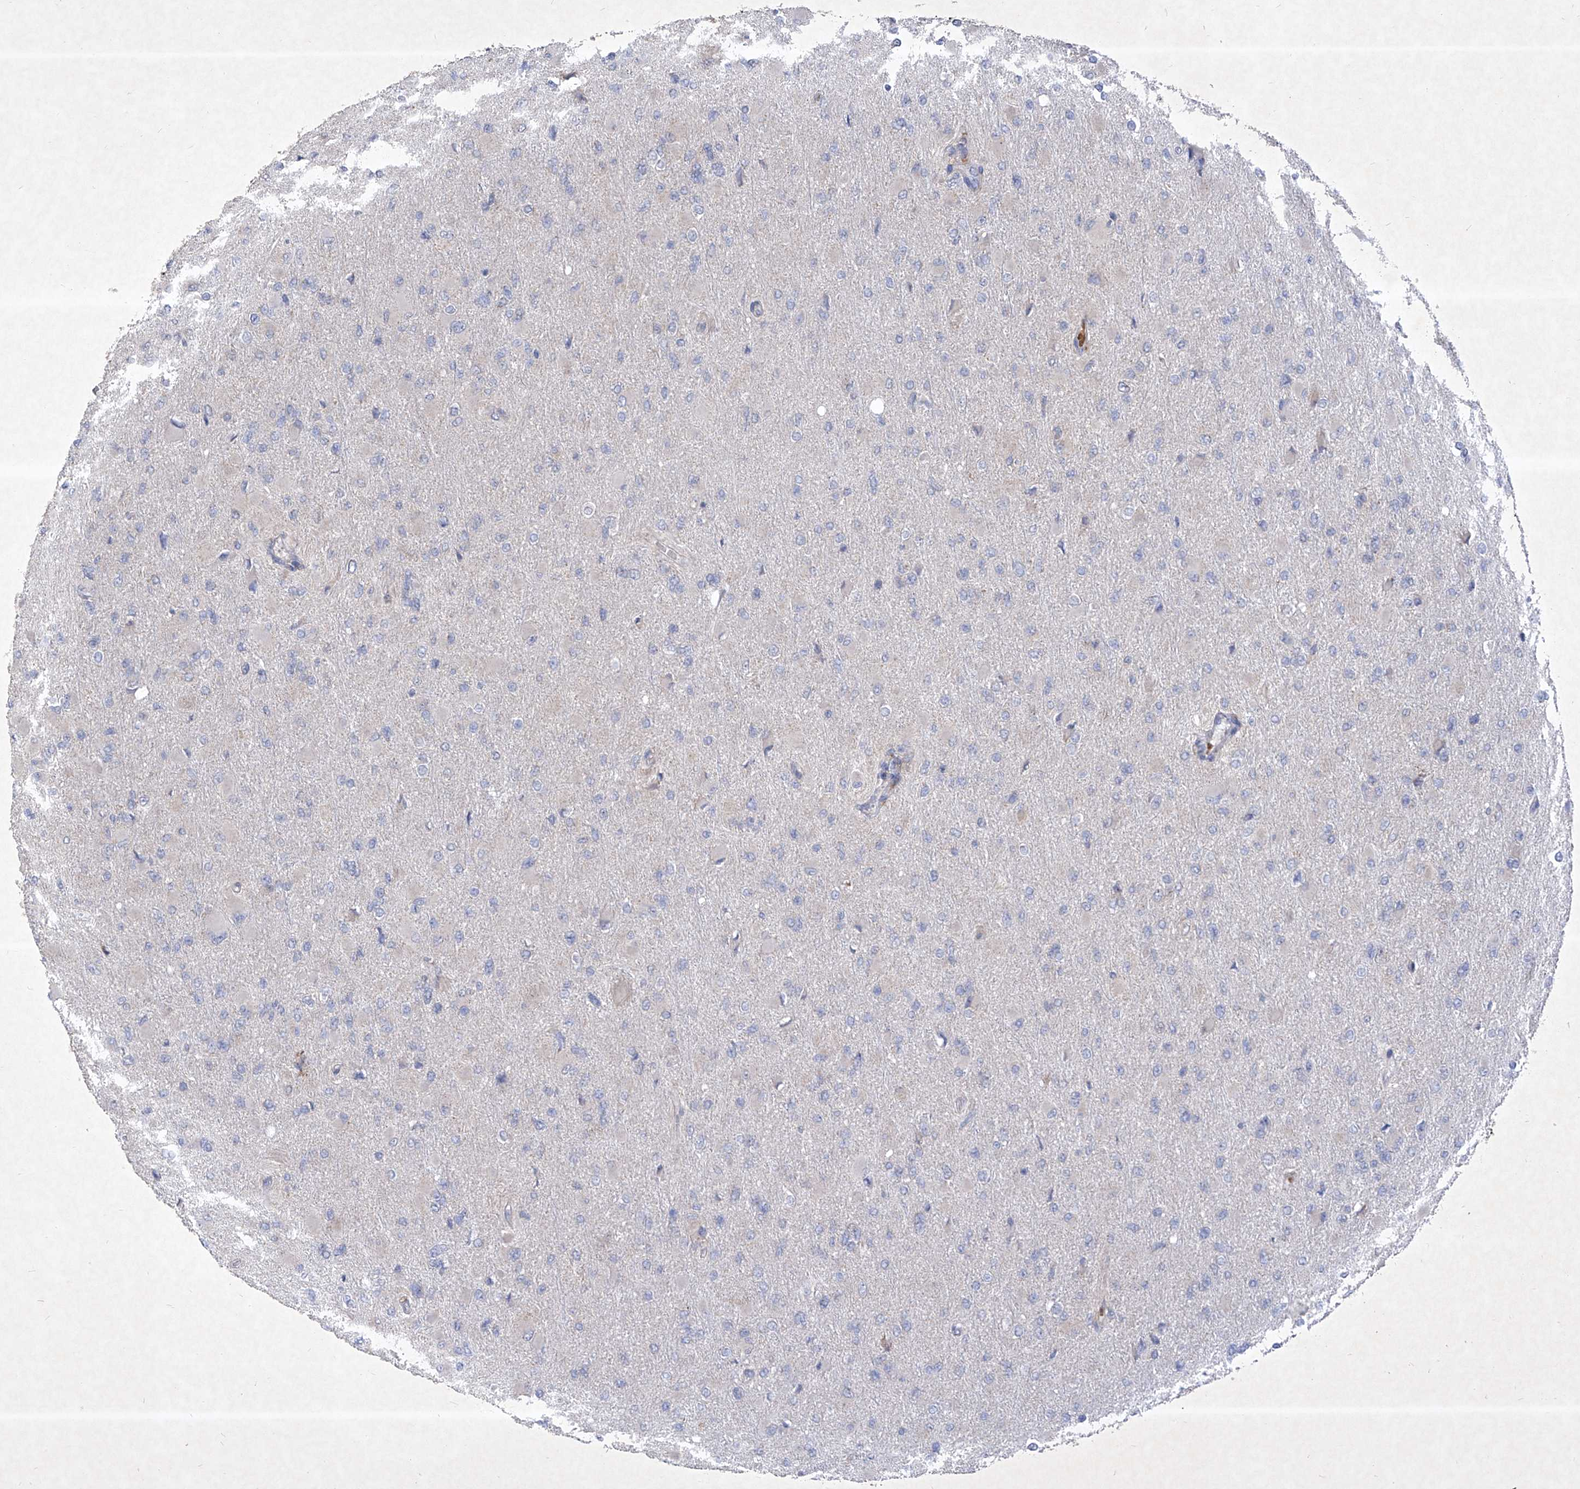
{"staining": {"intensity": "negative", "quantity": "none", "location": "none"}, "tissue": "glioma", "cell_type": "Tumor cells", "image_type": "cancer", "snomed": [{"axis": "morphology", "description": "Glioma, malignant, High grade"}, {"axis": "topography", "description": "Cerebral cortex"}], "caption": "An immunohistochemistry (IHC) photomicrograph of malignant glioma (high-grade) is shown. There is no staining in tumor cells of malignant glioma (high-grade). Brightfield microscopy of immunohistochemistry (IHC) stained with DAB (3,3'-diaminobenzidine) (brown) and hematoxylin (blue), captured at high magnification.", "gene": "COQ3", "patient": {"sex": "female", "age": 36}}